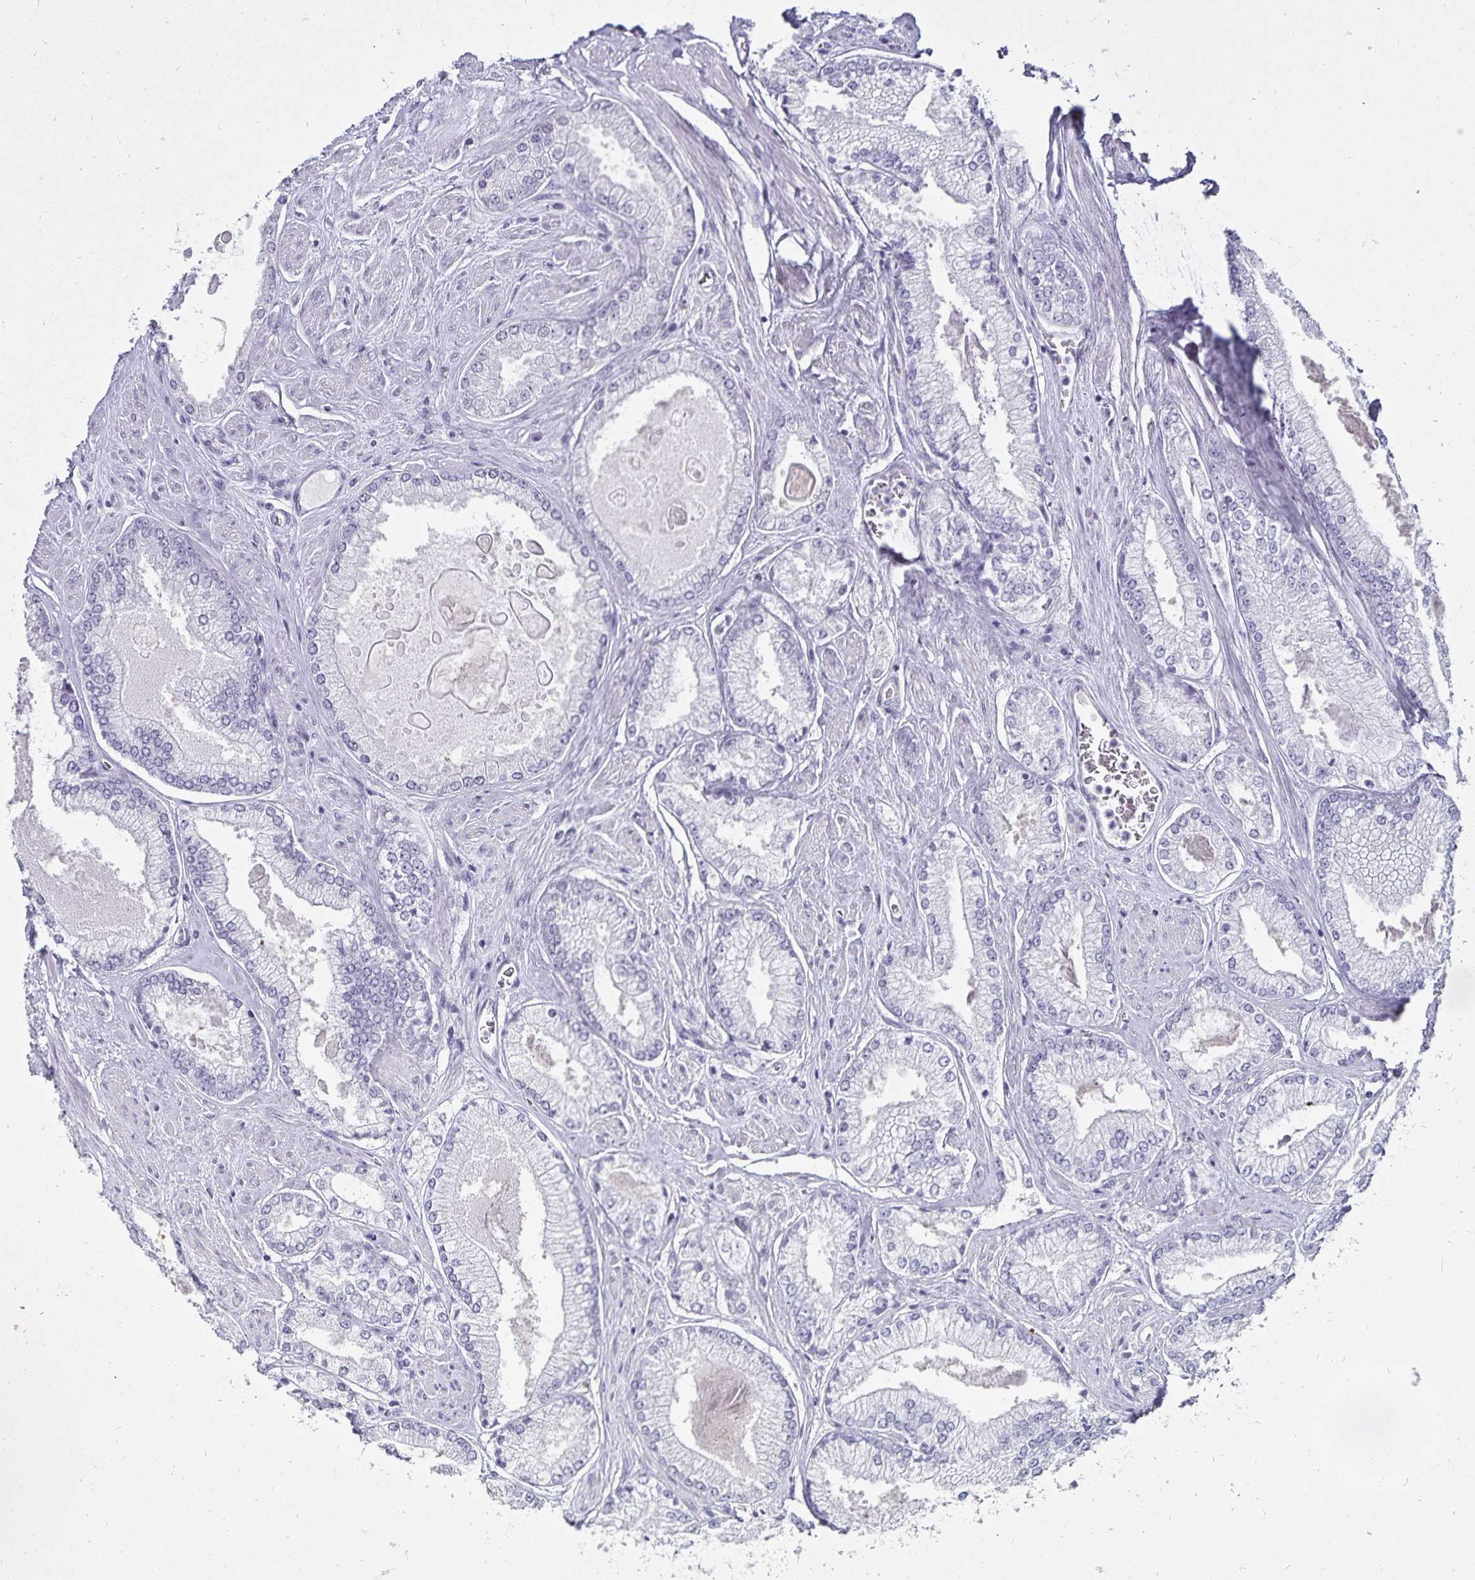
{"staining": {"intensity": "negative", "quantity": "none", "location": "none"}, "tissue": "prostate cancer", "cell_type": "Tumor cells", "image_type": "cancer", "snomed": [{"axis": "morphology", "description": "Adenocarcinoma, Low grade"}, {"axis": "topography", "description": "Prostate"}], "caption": "DAB (3,3'-diaminobenzidine) immunohistochemical staining of human low-grade adenocarcinoma (prostate) demonstrates no significant expression in tumor cells.", "gene": "DEFA6", "patient": {"sex": "male", "age": 67}}